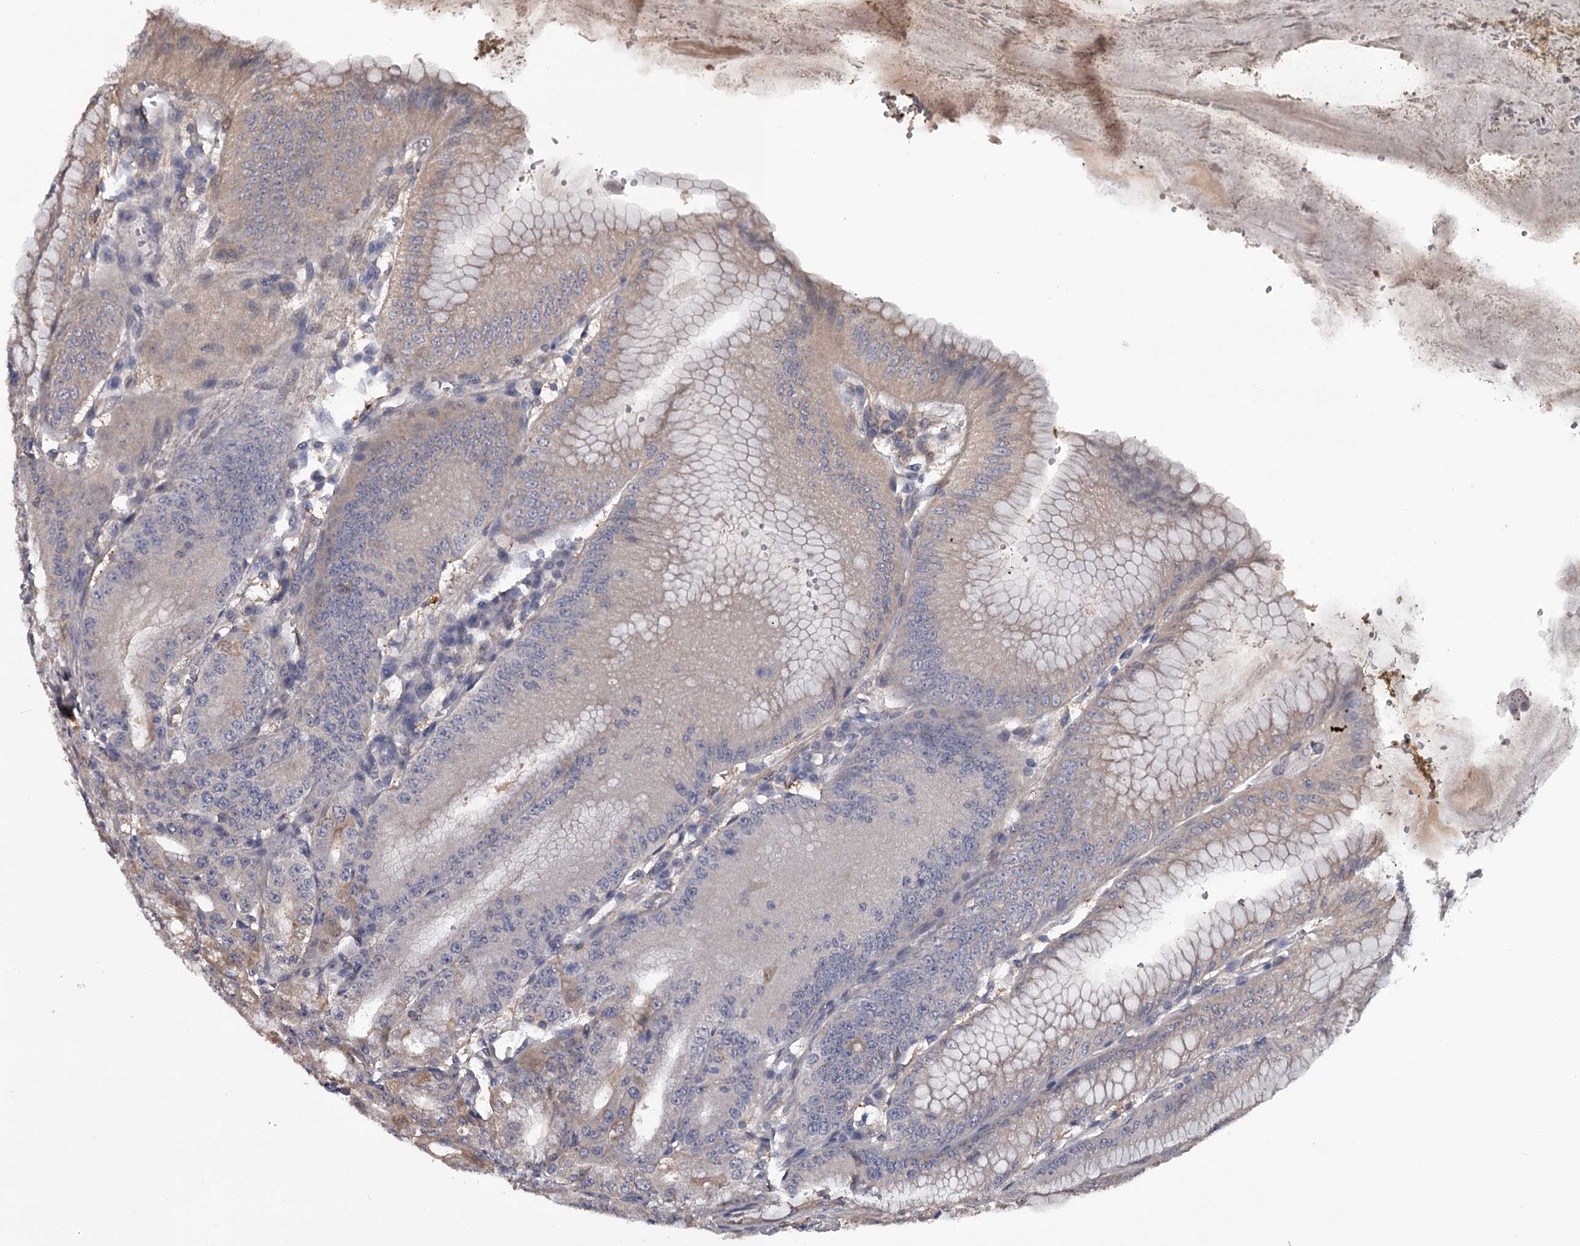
{"staining": {"intensity": "moderate", "quantity": "<25%", "location": "cytoplasmic/membranous"}, "tissue": "stomach", "cell_type": "Glandular cells", "image_type": "normal", "snomed": [{"axis": "morphology", "description": "Normal tissue, NOS"}, {"axis": "topography", "description": "Stomach, lower"}], "caption": "Protein expression analysis of unremarkable human stomach reveals moderate cytoplasmic/membranous staining in about <25% of glandular cells. (DAB (3,3'-diaminobenzidine) = brown stain, brightfield microscopy at high magnification).", "gene": "GSTO1", "patient": {"sex": "male", "age": 71}}